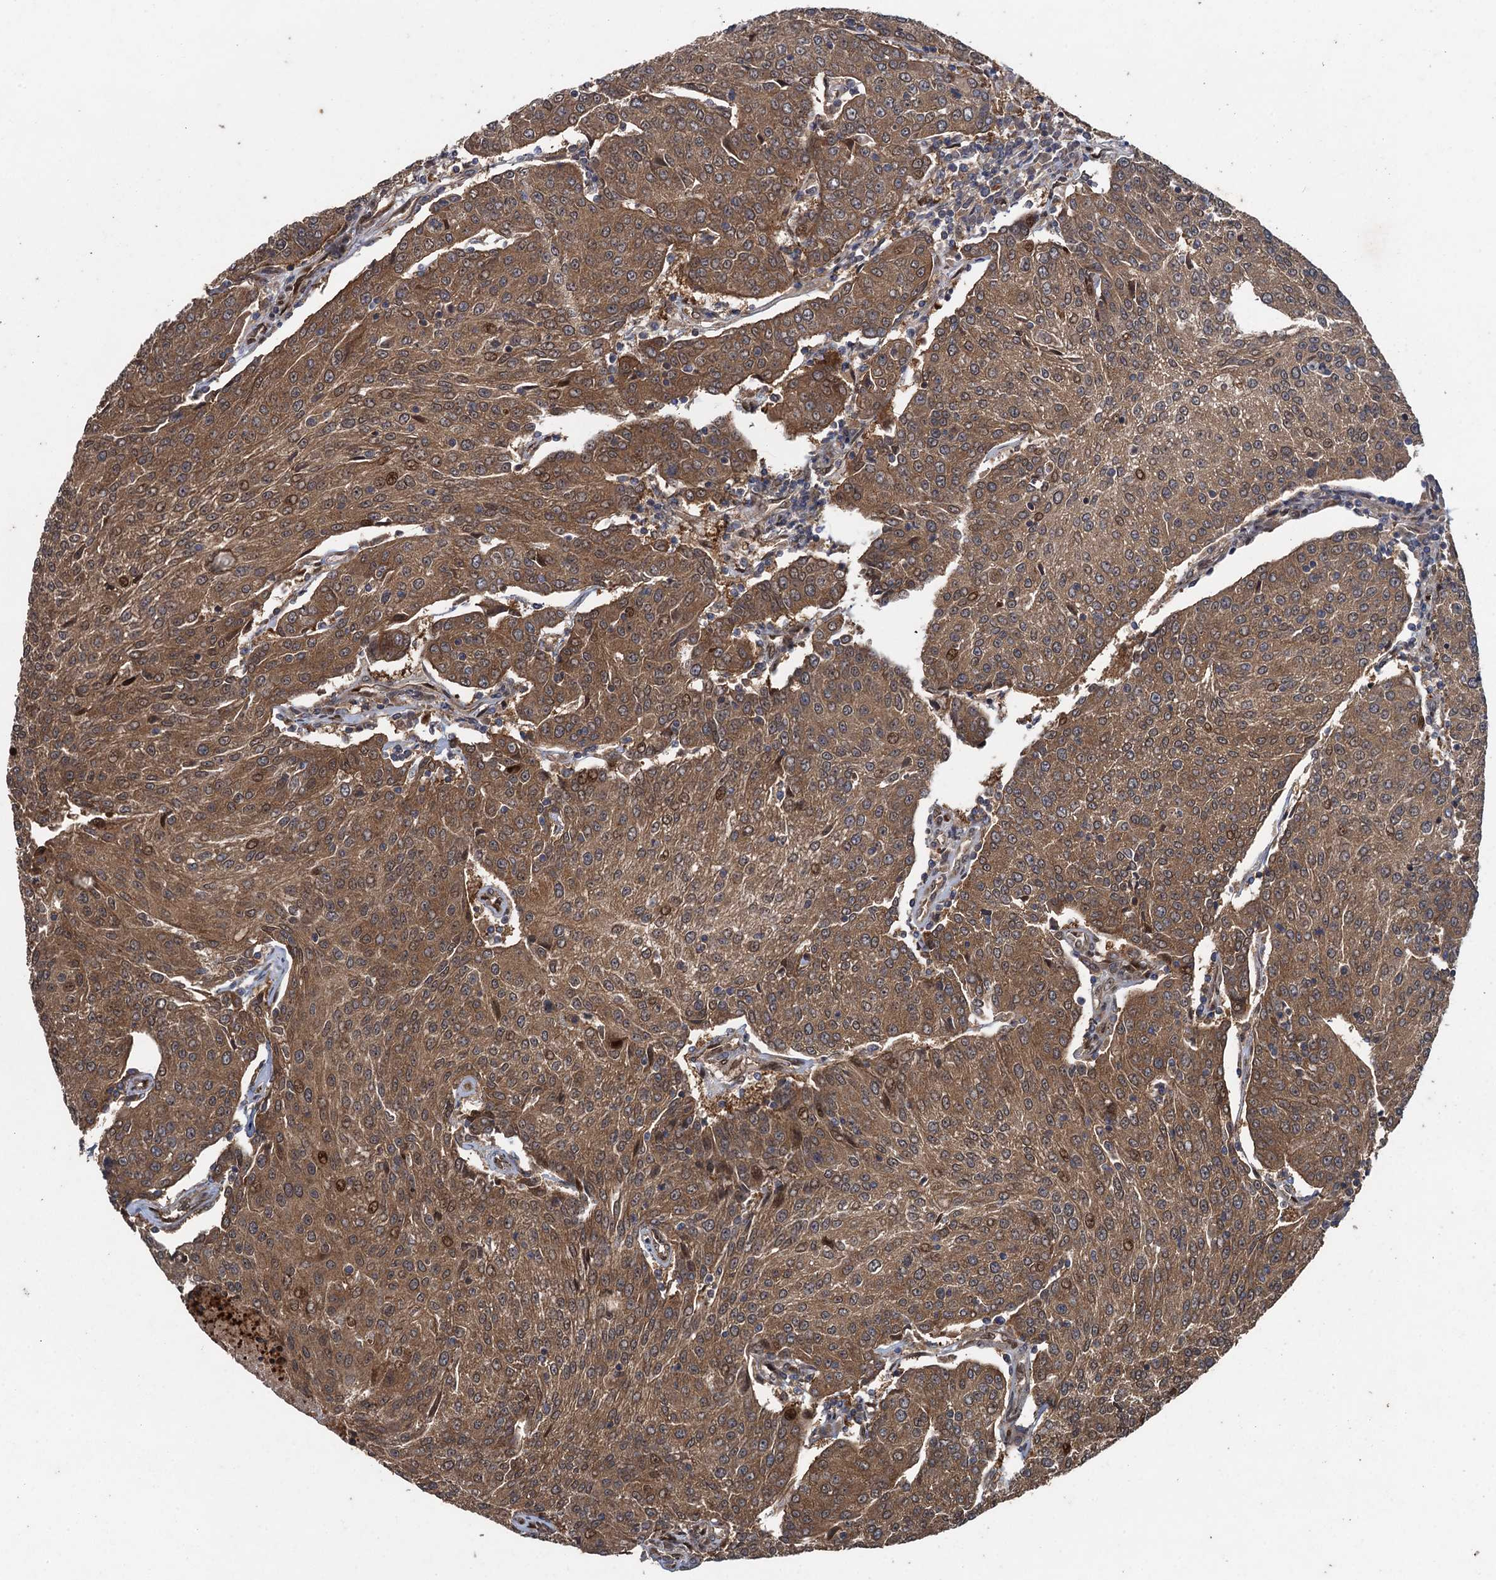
{"staining": {"intensity": "moderate", "quantity": ">75%", "location": "cytoplasmic/membranous,nuclear"}, "tissue": "urothelial cancer", "cell_type": "Tumor cells", "image_type": "cancer", "snomed": [{"axis": "morphology", "description": "Urothelial carcinoma, High grade"}, {"axis": "topography", "description": "Urinary bladder"}], "caption": "High-power microscopy captured an immunohistochemistry (IHC) micrograph of urothelial carcinoma (high-grade), revealing moderate cytoplasmic/membranous and nuclear staining in approximately >75% of tumor cells. (DAB (3,3'-diaminobenzidine) IHC, brown staining for protein, blue staining for nuclei).", "gene": "RHOBTB1", "patient": {"sex": "female", "age": 85}}